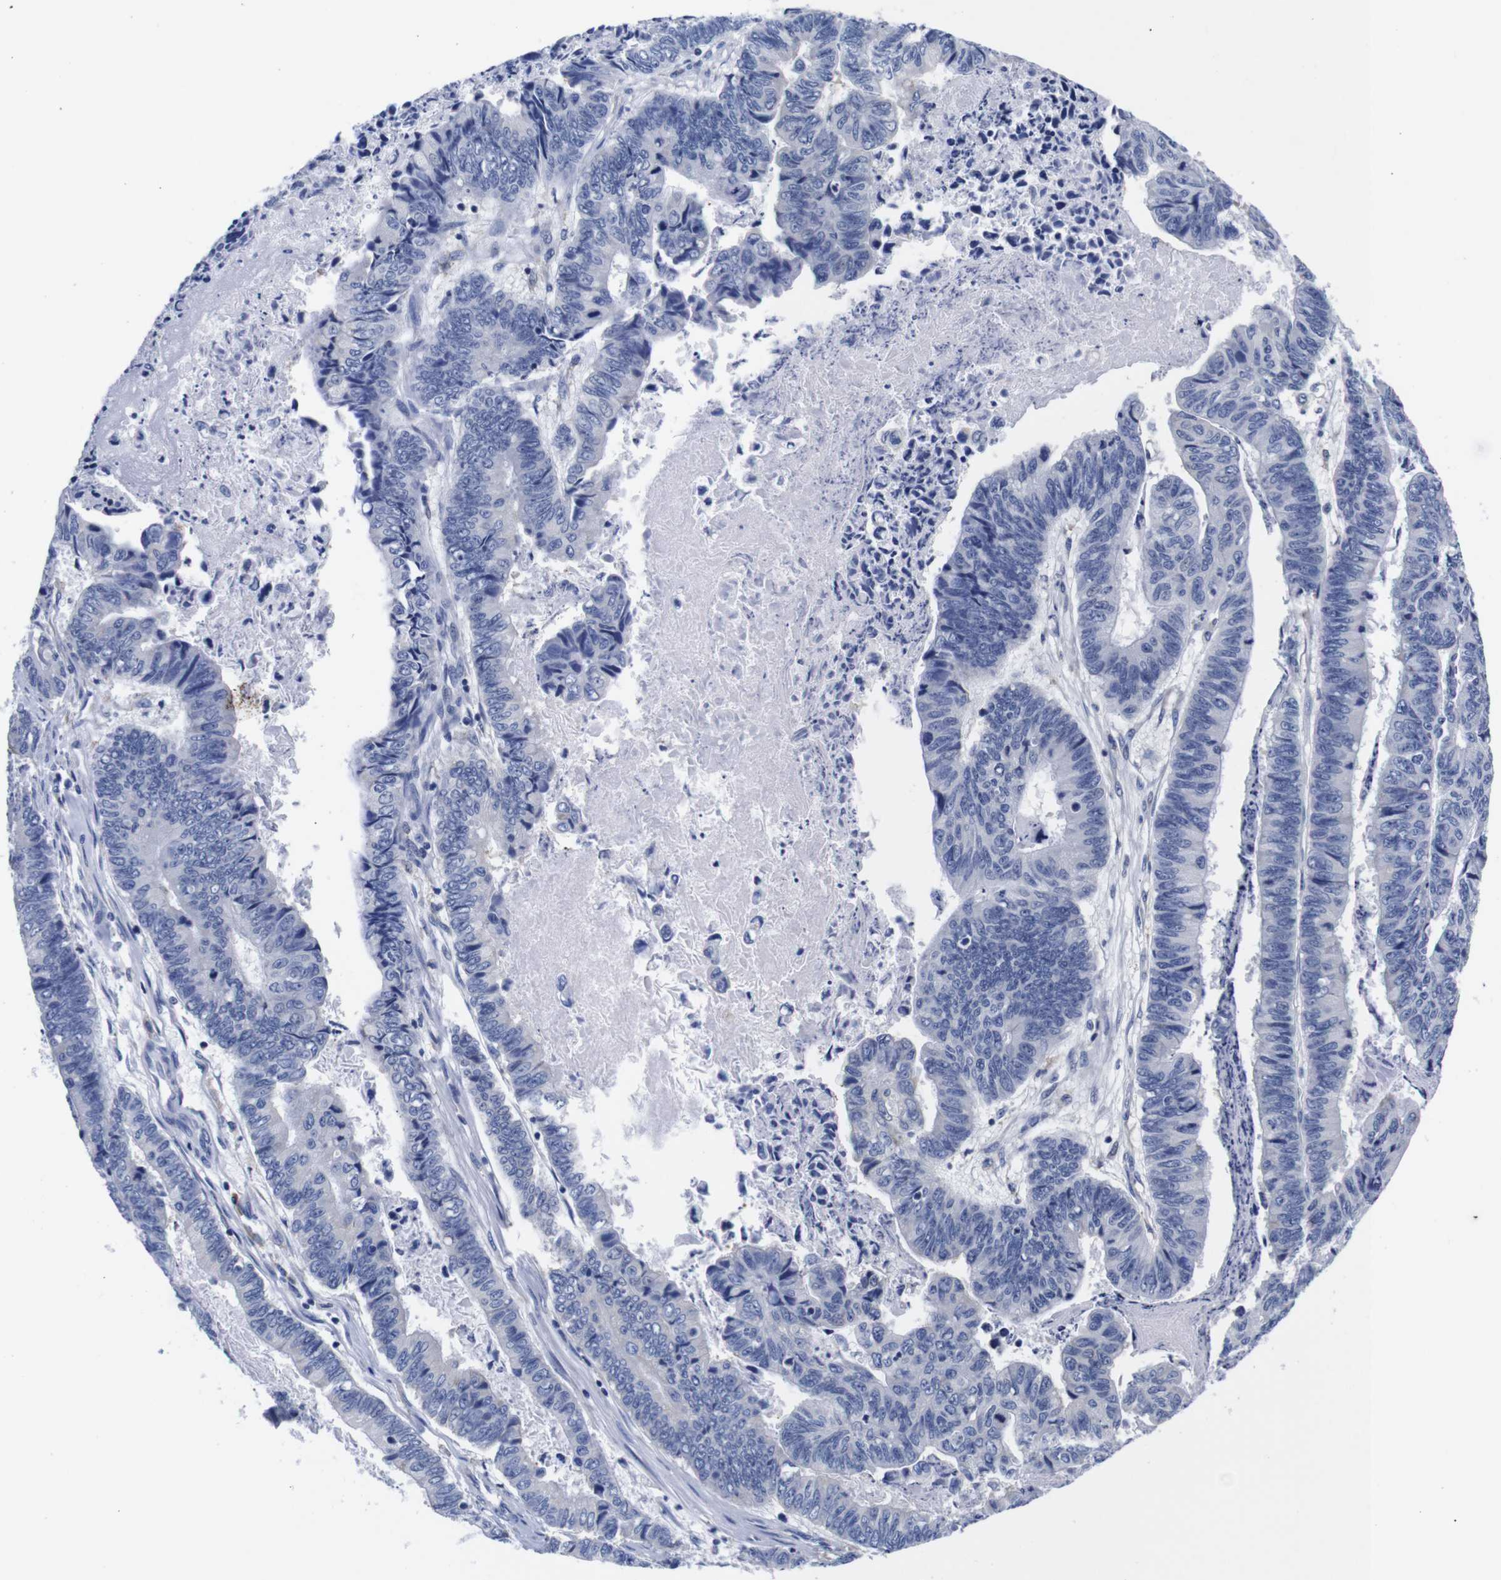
{"staining": {"intensity": "negative", "quantity": "none", "location": "none"}, "tissue": "stomach cancer", "cell_type": "Tumor cells", "image_type": "cancer", "snomed": [{"axis": "morphology", "description": "Adenocarcinoma, NOS"}, {"axis": "topography", "description": "Stomach, lower"}], "caption": "A photomicrograph of human adenocarcinoma (stomach) is negative for staining in tumor cells. The staining is performed using DAB brown chromogen with nuclei counter-stained in using hematoxylin.", "gene": "CLEC4G", "patient": {"sex": "male", "age": 77}}